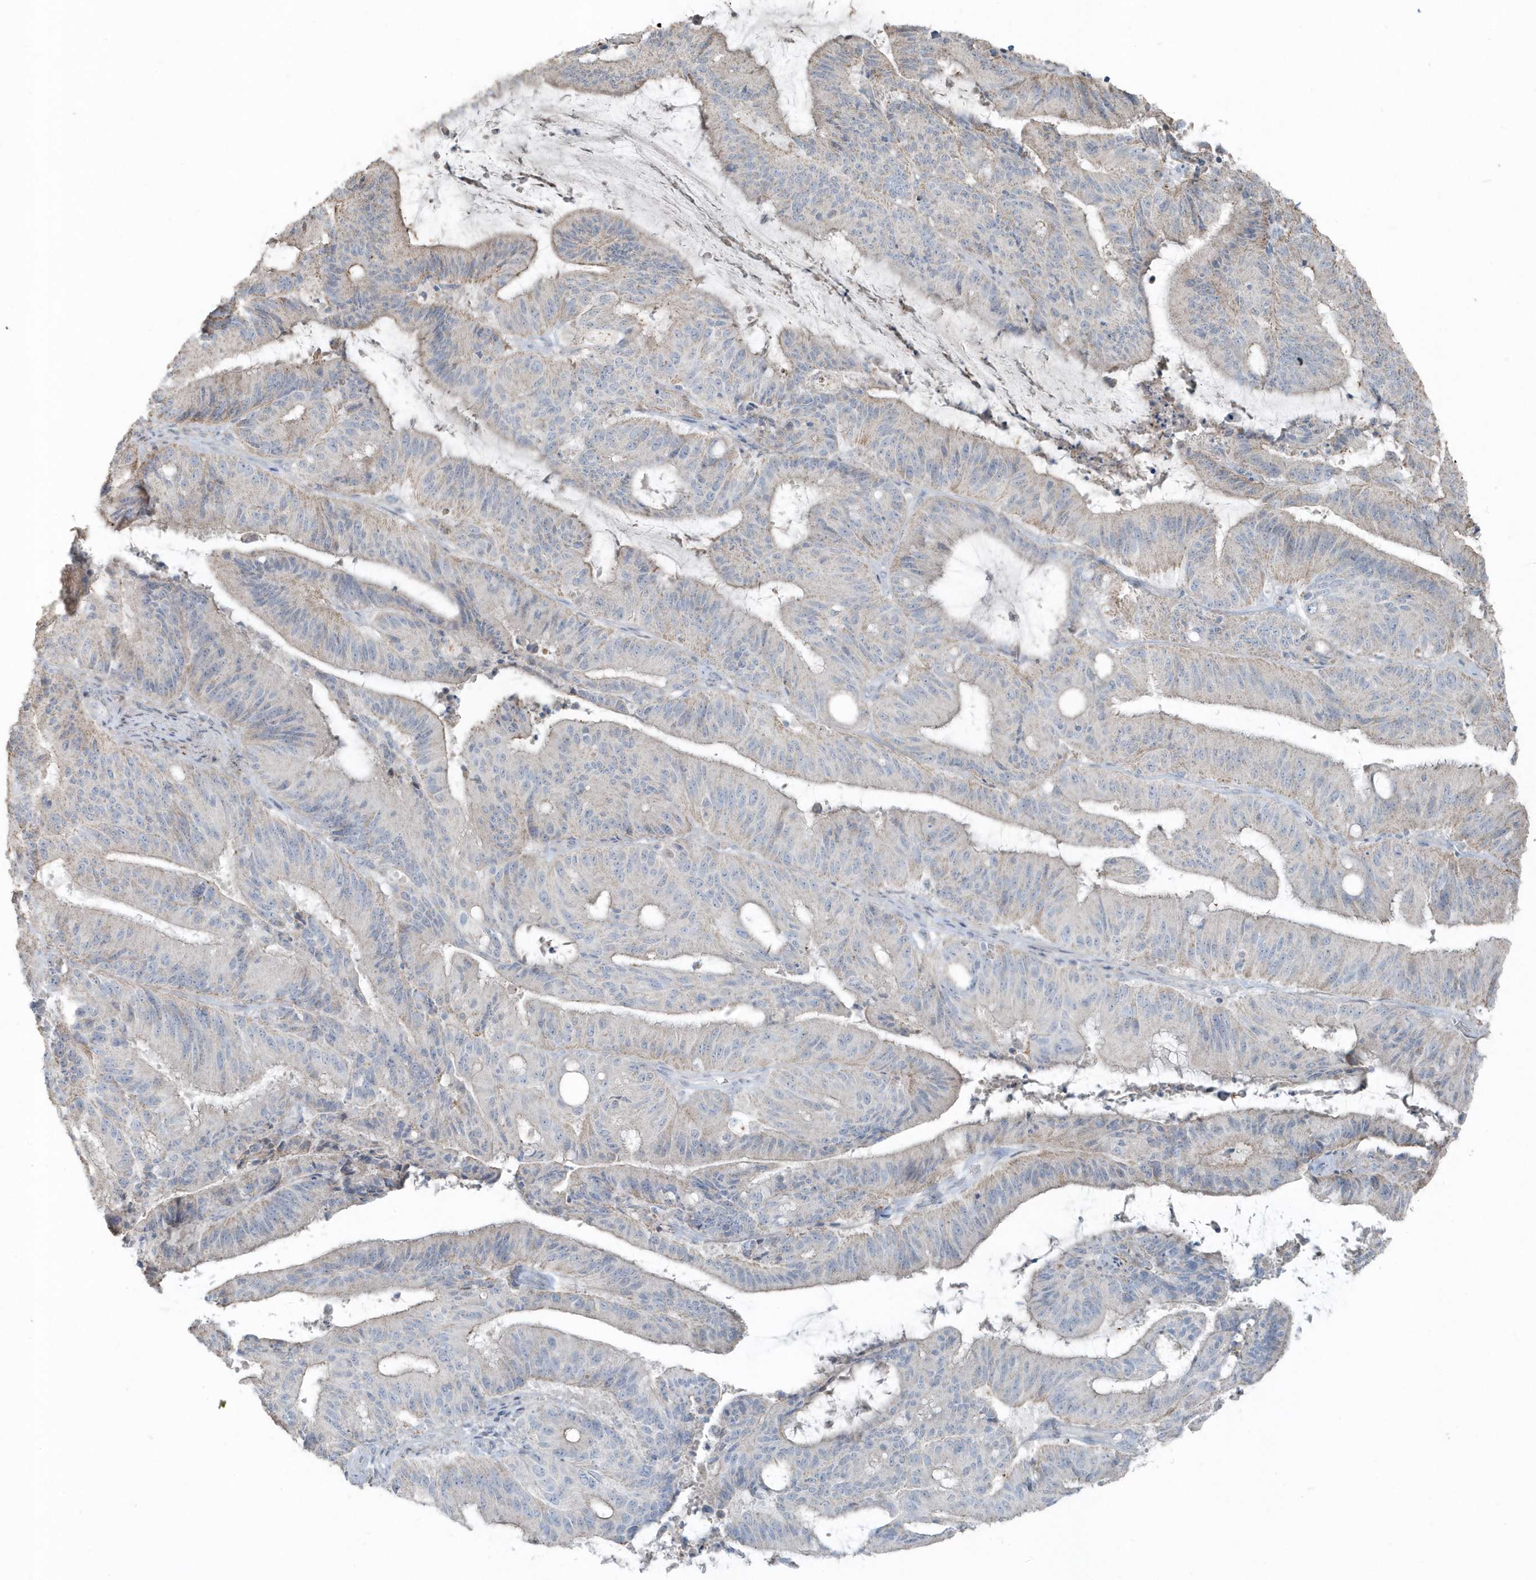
{"staining": {"intensity": "negative", "quantity": "none", "location": "none"}, "tissue": "liver cancer", "cell_type": "Tumor cells", "image_type": "cancer", "snomed": [{"axis": "morphology", "description": "Normal tissue, NOS"}, {"axis": "morphology", "description": "Cholangiocarcinoma"}, {"axis": "topography", "description": "Liver"}, {"axis": "topography", "description": "Peripheral nerve tissue"}], "caption": "This is a micrograph of IHC staining of liver cancer, which shows no staining in tumor cells. (Immunohistochemistry, brightfield microscopy, high magnification).", "gene": "ACTC1", "patient": {"sex": "female", "age": 73}}